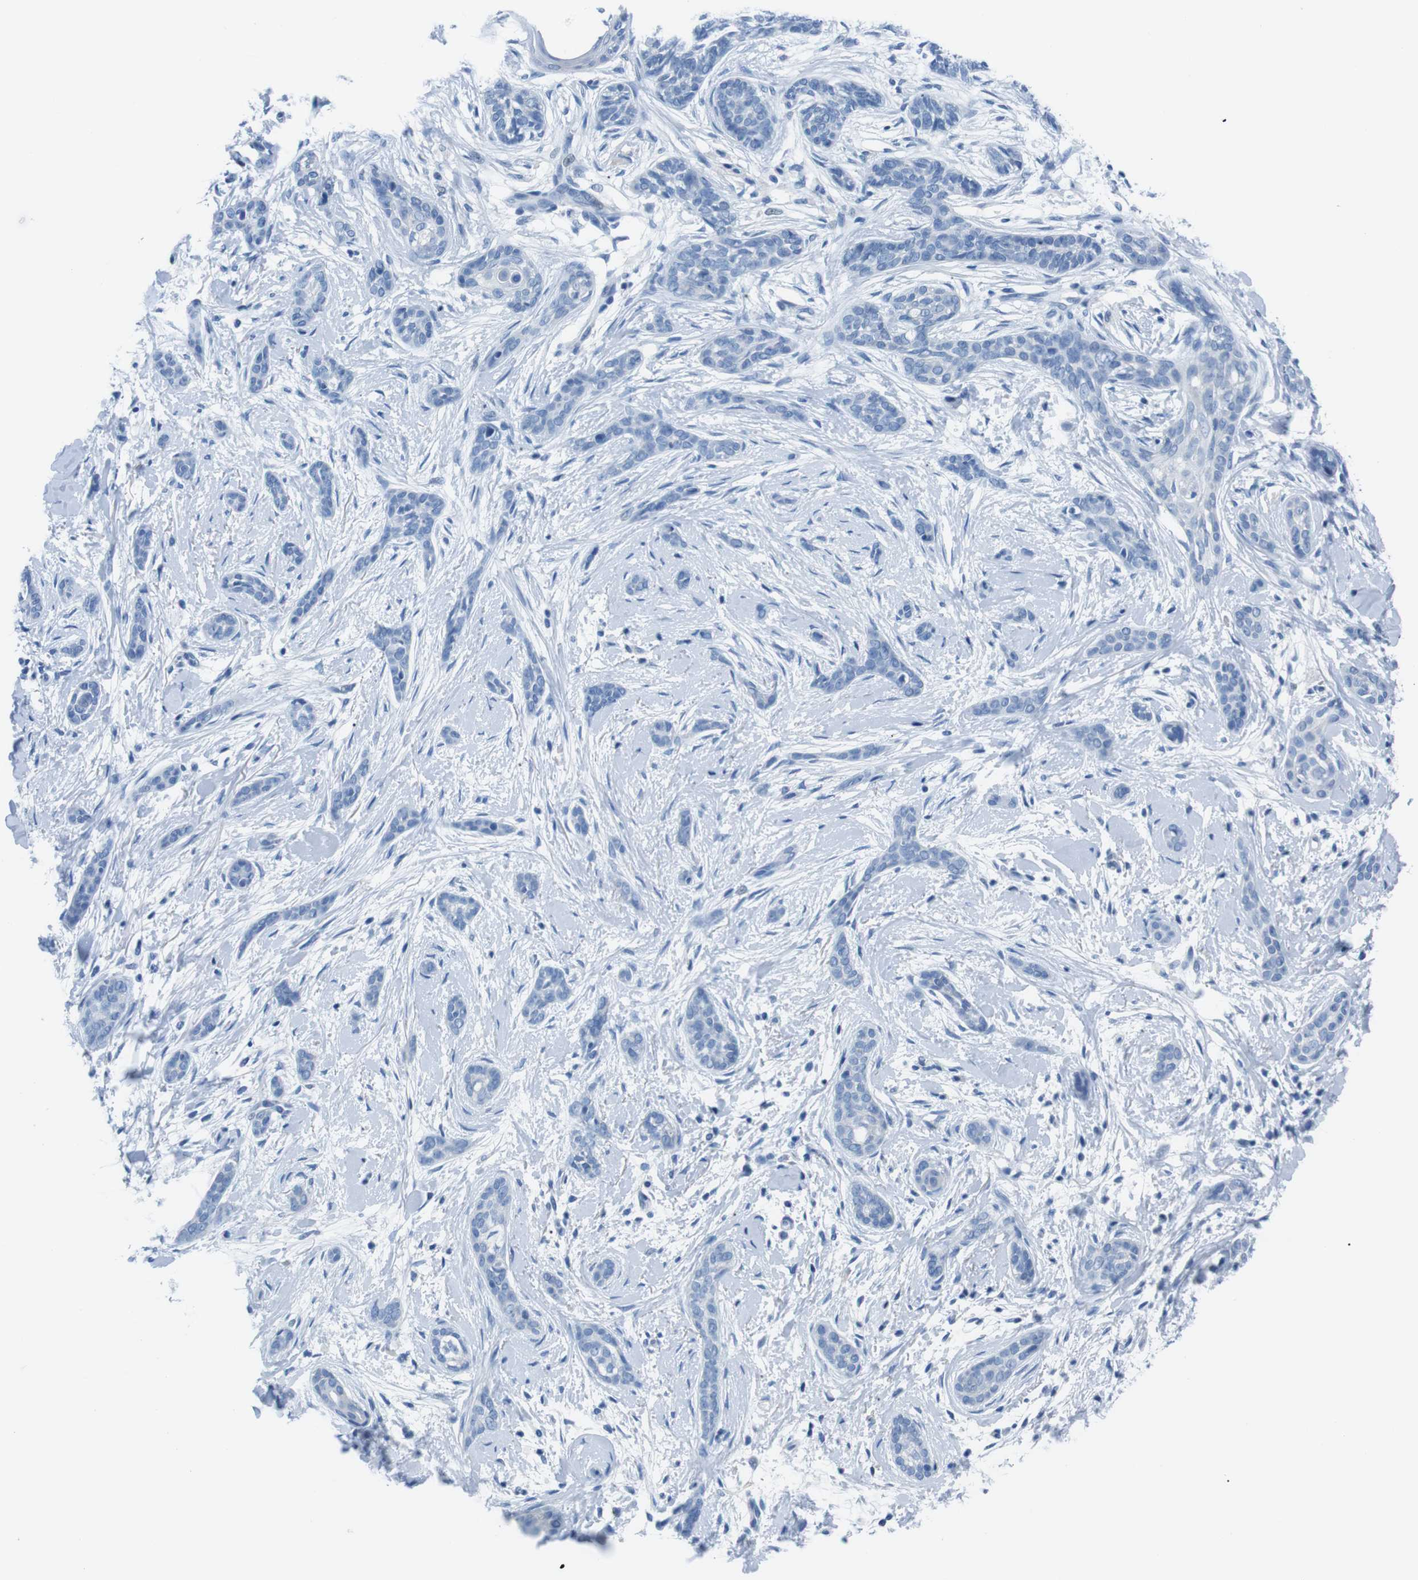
{"staining": {"intensity": "negative", "quantity": "none", "location": "none"}, "tissue": "skin cancer", "cell_type": "Tumor cells", "image_type": "cancer", "snomed": [{"axis": "morphology", "description": "Basal cell carcinoma"}, {"axis": "morphology", "description": "Adnexal tumor, benign"}, {"axis": "topography", "description": "Skin"}], "caption": "Tumor cells show no significant protein expression in skin cancer (basal cell carcinoma).", "gene": "MUC2", "patient": {"sex": "female", "age": 42}}